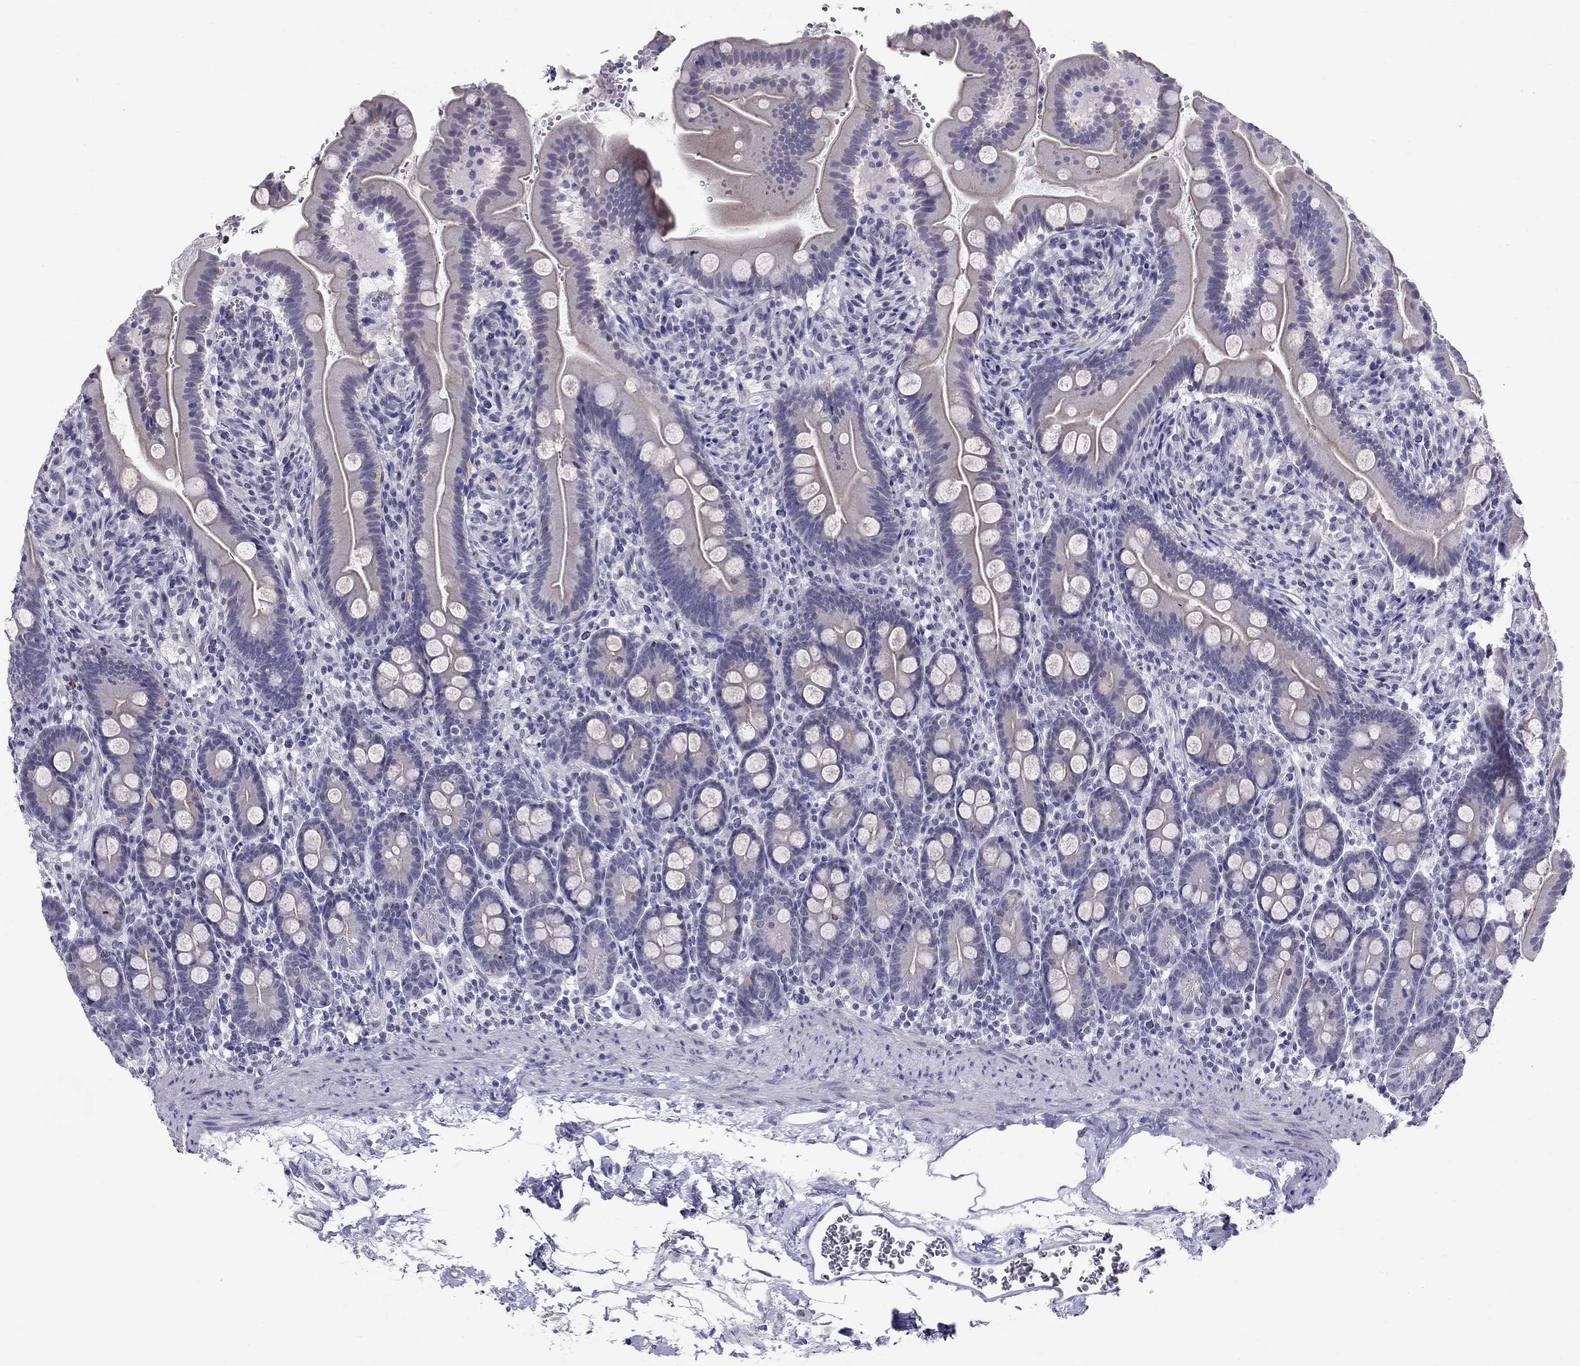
{"staining": {"intensity": "weak", "quantity": "25%-75%", "location": "cytoplasmic/membranous"}, "tissue": "small intestine", "cell_type": "Glandular cells", "image_type": "normal", "snomed": [{"axis": "morphology", "description": "Normal tissue, NOS"}, {"axis": "topography", "description": "Small intestine"}], "caption": "Protein positivity by immunohistochemistry shows weak cytoplasmic/membranous positivity in about 25%-75% of glandular cells in normal small intestine.", "gene": "MUC15", "patient": {"sex": "female", "age": 44}}